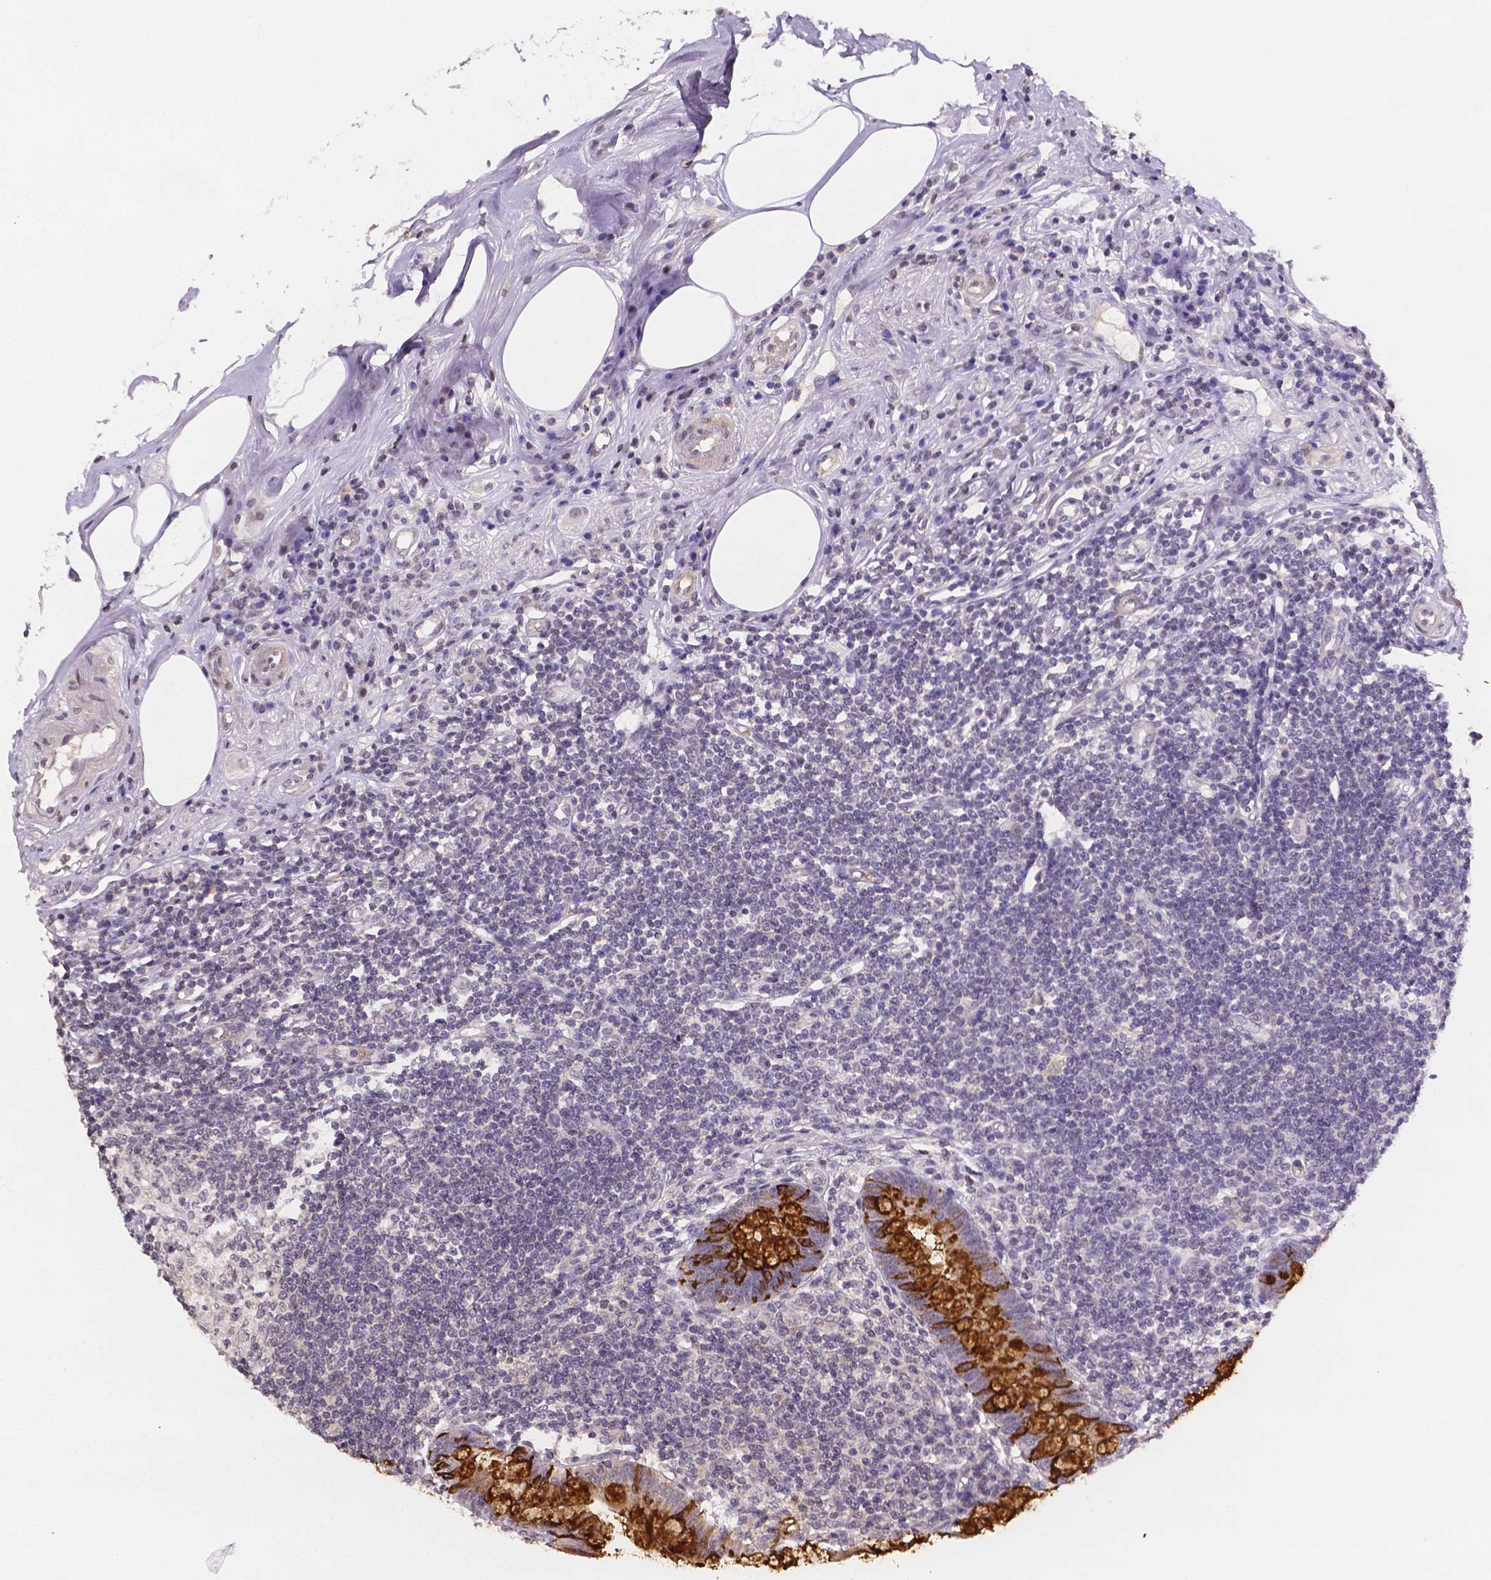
{"staining": {"intensity": "strong", "quantity": "25%-75%", "location": "cytoplasmic/membranous"}, "tissue": "appendix", "cell_type": "Glandular cells", "image_type": "normal", "snomed": [{"axis": "morphology", "description": "Normal tissue, NOS"}, {"axis": "topography", "description": "Appendix"}], "caption": "A brown stain shows strong cytoplasmic/membranous staining of a protein in glandular cells of normal appendix. The staining was performed using DAB (3,3'-diaminobenzidine) to visualize the protein expression in brown, while the nuclei were stained in blue with hematoxylin (Magnification: 20x).", "gene": "NRGN", "patient": {"sex": "female", "age": 57}}